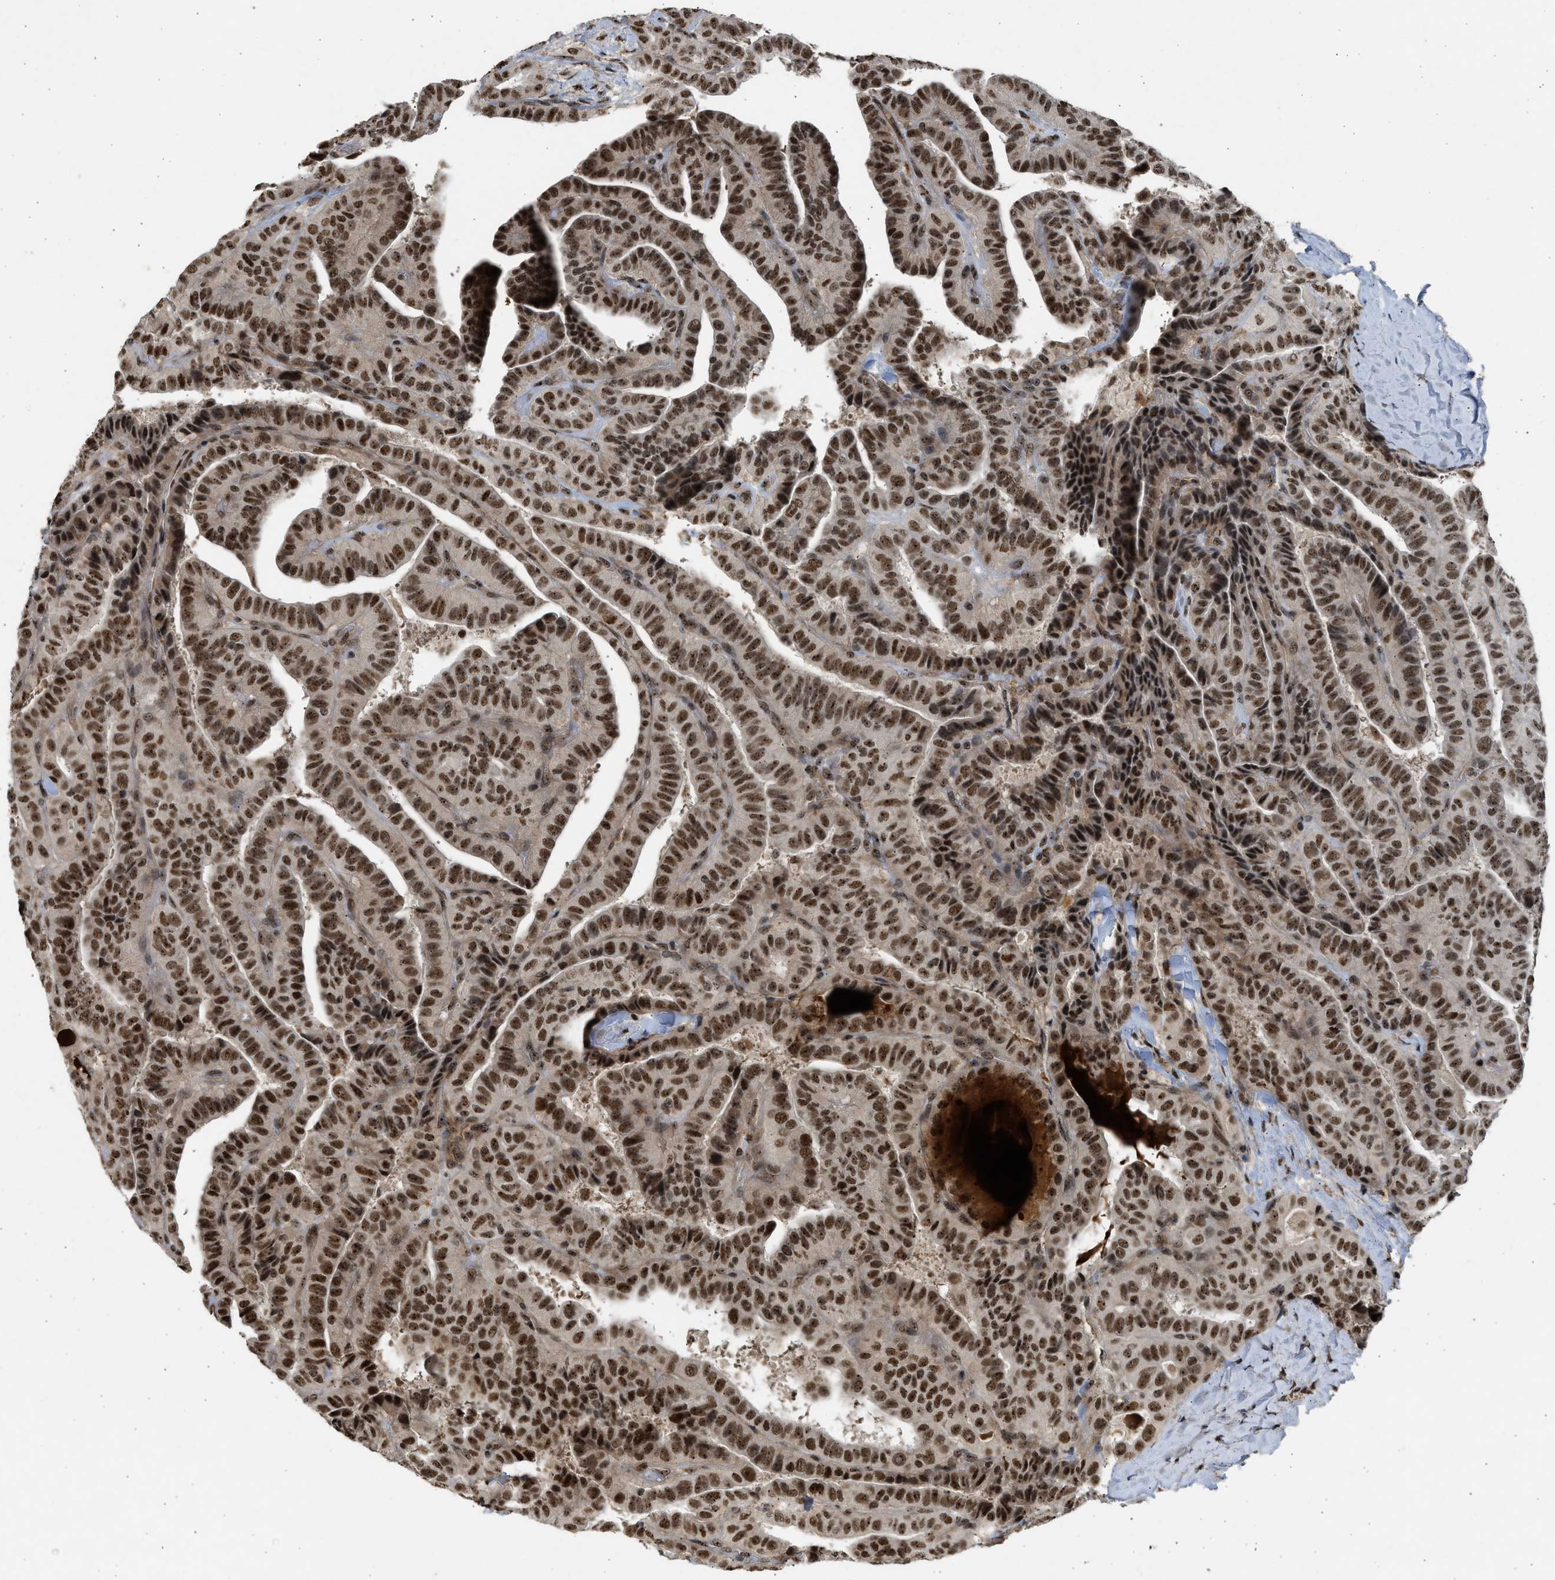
{"staining": {"intensity": "strong", "quantity": ">75%", "location": "nuclear"}, "tissue": "thyroid cancer", "cell_type": "Tumor cells", "image_type": "cancer", "snomed": [{"axis": "morphology", "description": "Papillary adenocarcinoma, NOS"}, {"axis": "topography", "description": "Thyroid gland"}], "caption": "Tumor cells exhibit high levels of strong nuclear staining in approximately >75% of cells in human thyroid cancer. (brown staining indicates protein expression, while blue staining denotes nuclei).", "gene": "TFDP2", "patient": {"sex": "male", "age": 77}}